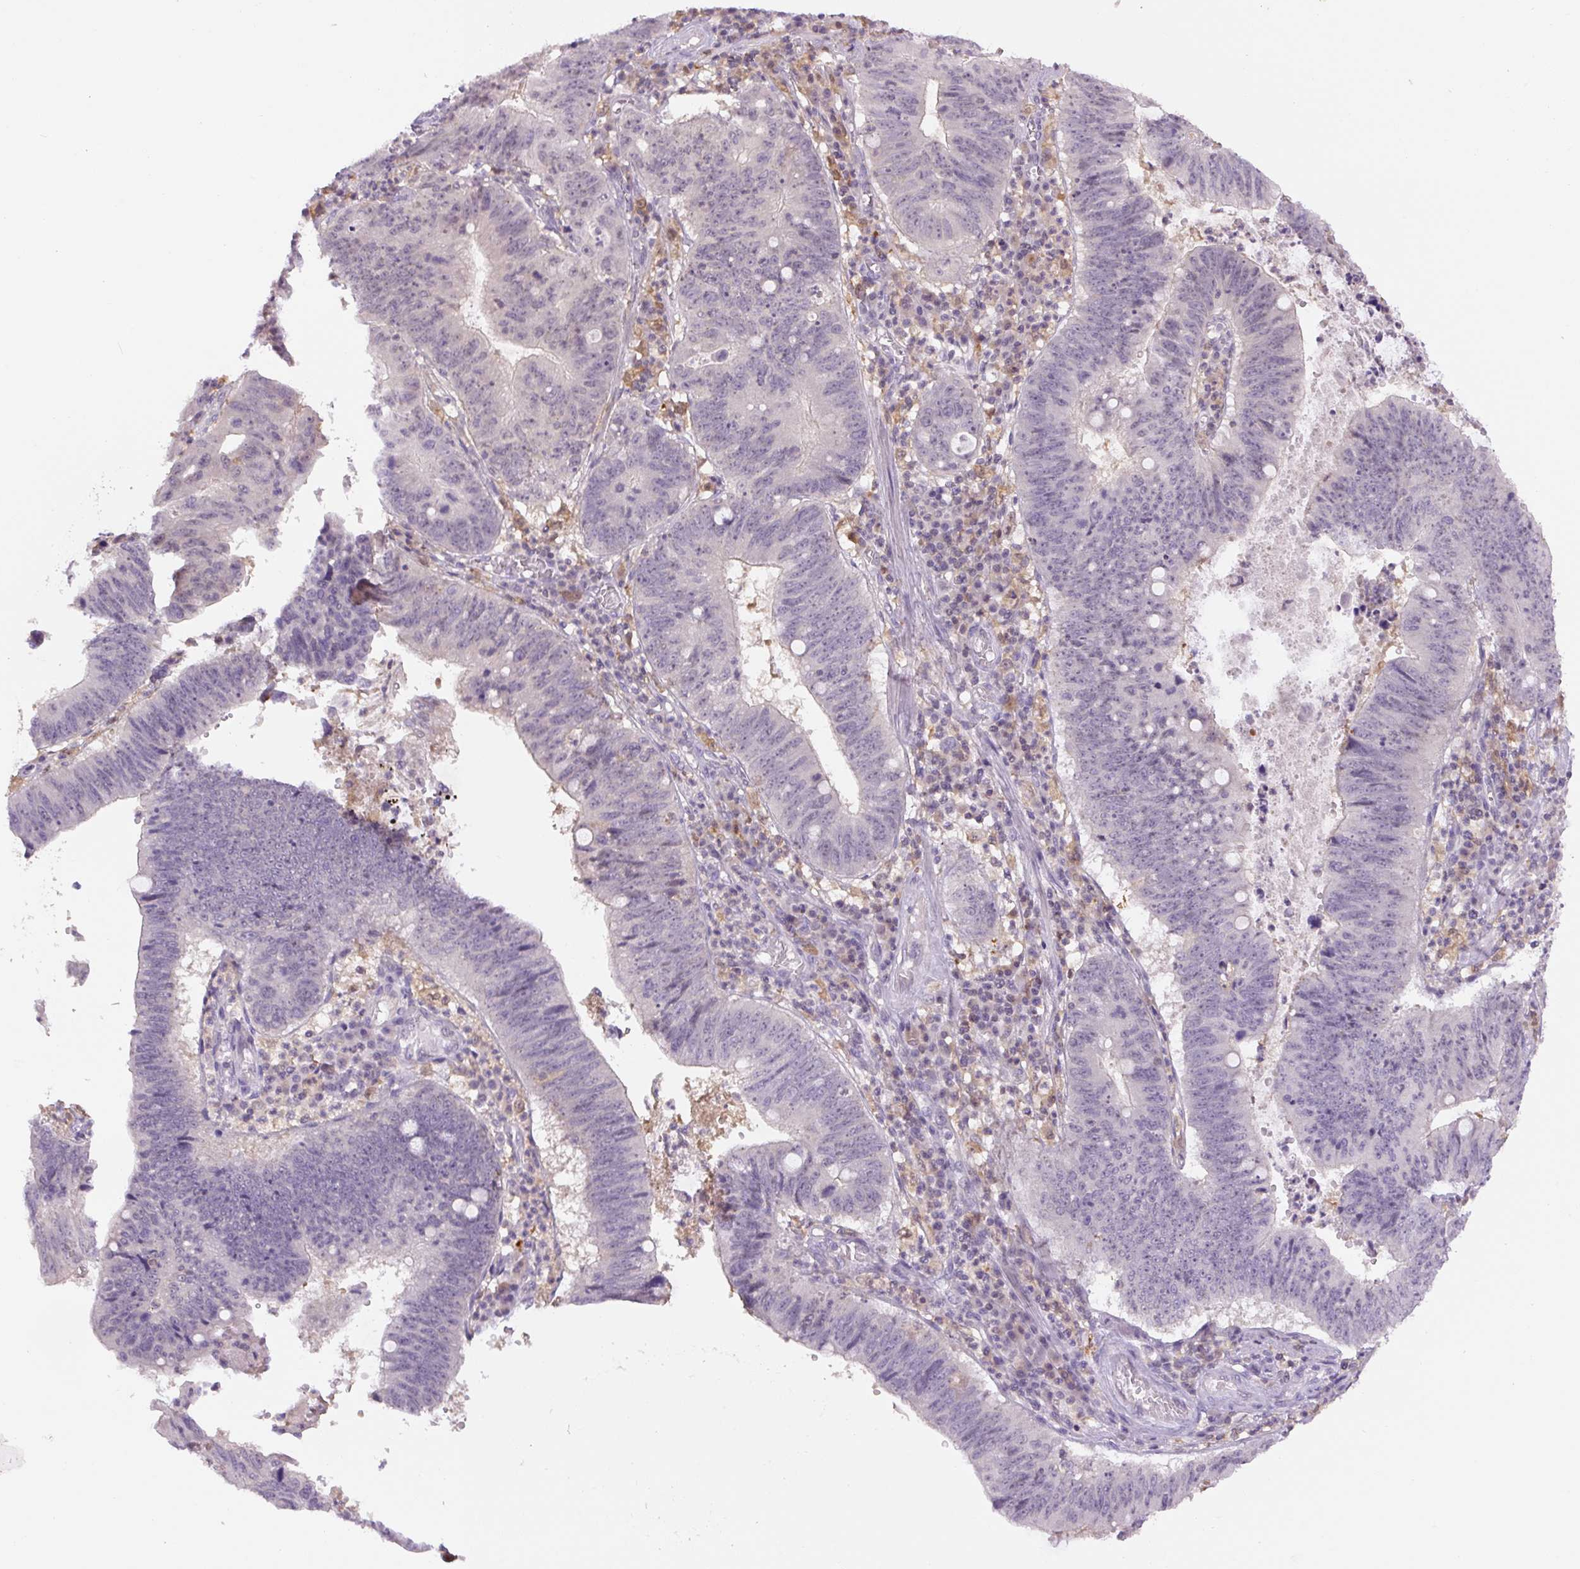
{"staining": {"intensity": "negative", "quantity": "none", "location": "none"}, "tissue": "stomach cancer", "cell_type": "Tumor cells", "image_type": "cancer", "snomed": [{"axis": "morphology", "description": "Adenocarcinoma, NOS"}, {"axis": "topography", "description": "Stomach"}], "caption": "DAB immunohistochemical staining of human adenocarcinoma (stomach) shows no significant positivity in tumor cells.", "gene": "SPSB2", "patient": {"sex": "male", "age": 59}}